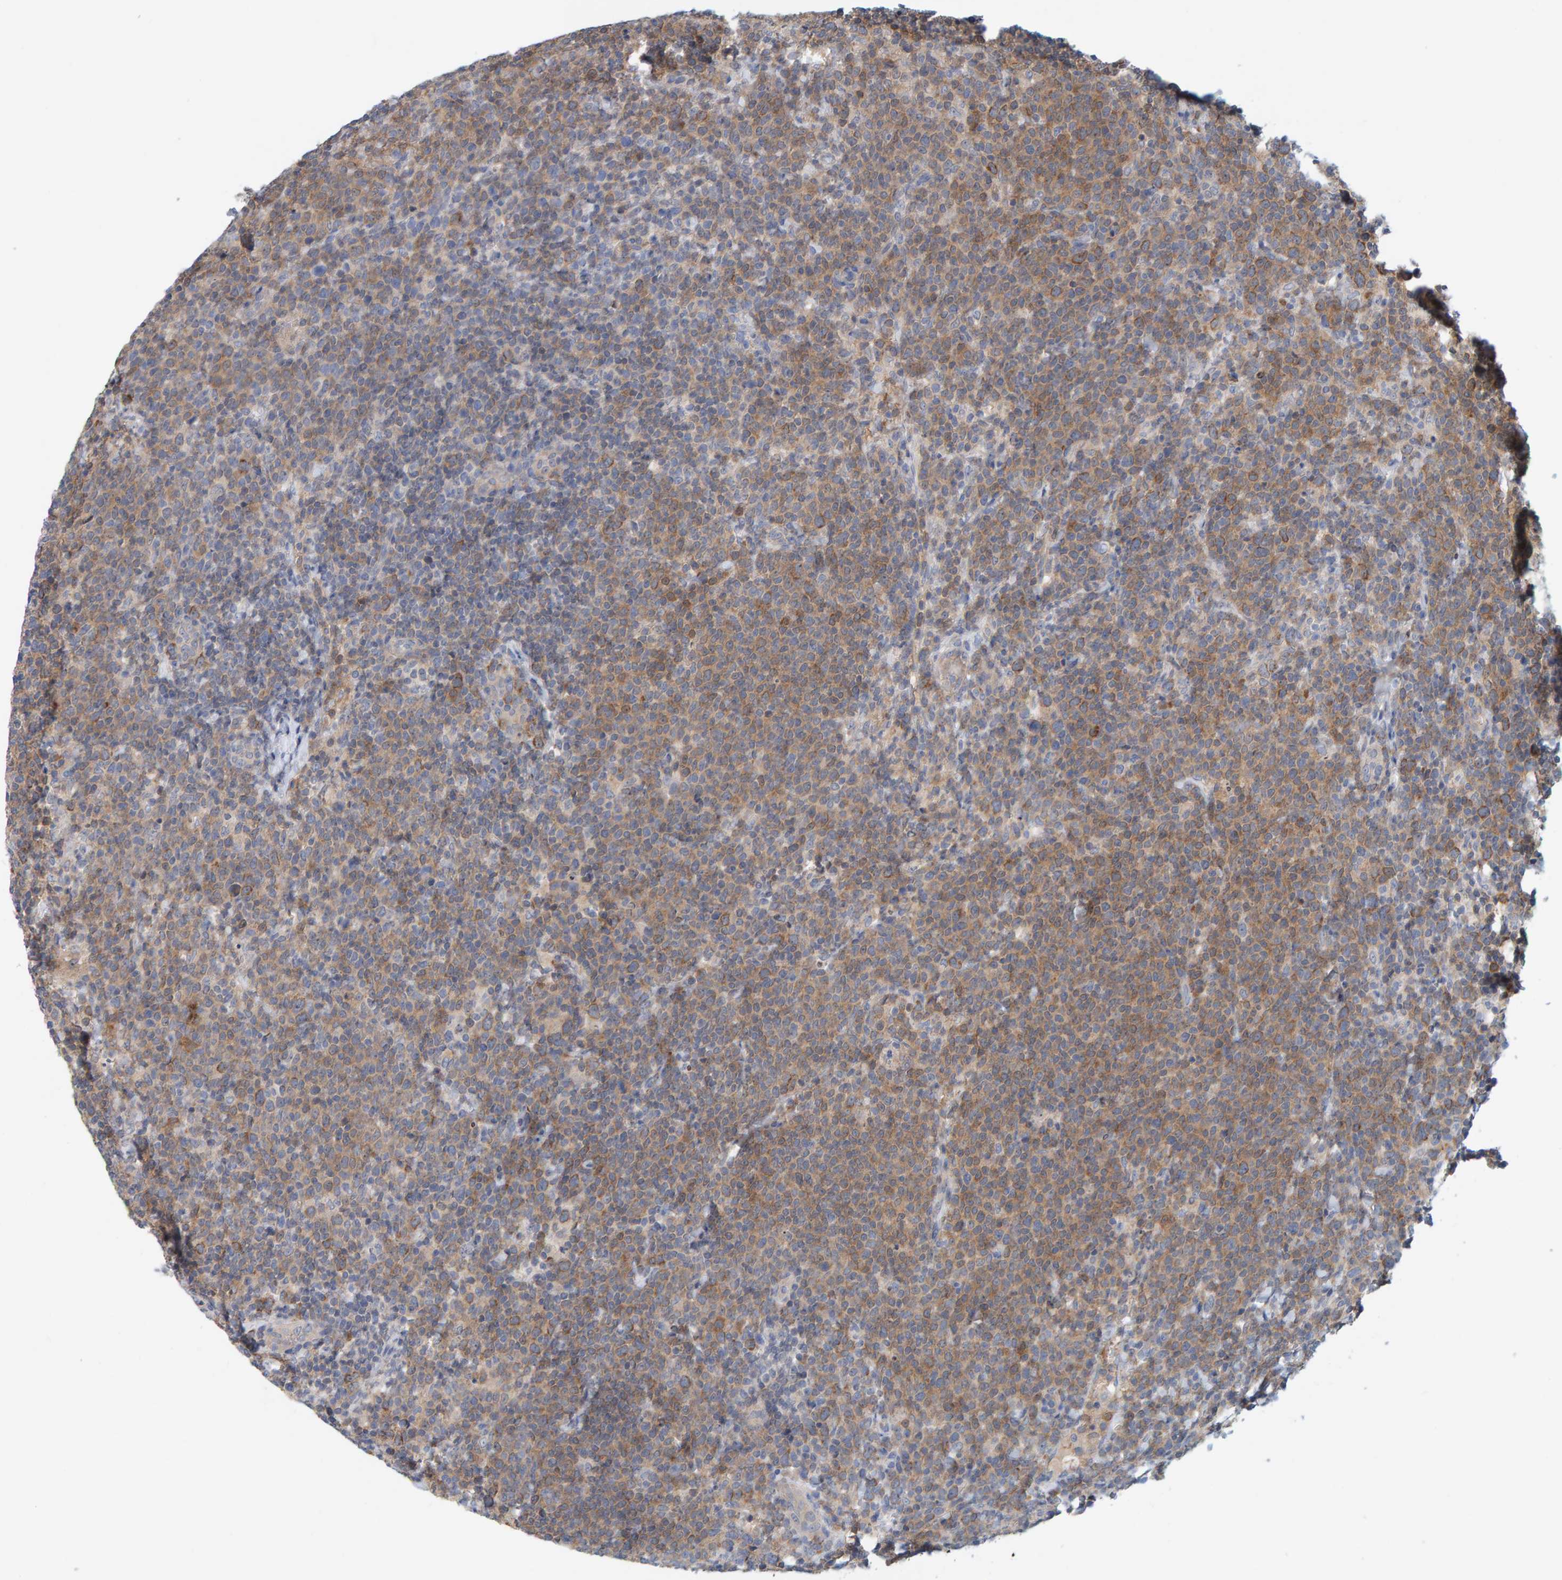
{"staining": {"intensity": "moderate", "quantity": "25%-75%", "location": "cytoplasmic/membranous"}, "tissue": "lymphoma", "cell_type": "Tumor cells", "image_type": "cancer", "snomed": [{"axis": "morphology", "description": "Malignant lymphoma, non-Hodgkin's type, High grade"}, {"axis": "topography", "description": "Lymph node"}], "caption": "Malignant lymphoma, non-Hodgkin's type (high-grade) was stained to show a protein in brown. There is medium levels of moderate cytoplasmic/membranous expression in about 25%-75% of tumor cells. The staining is performed using DAB brown chromogen to label protein expression. The nuclei are counter-stained blue using hematoxylin.", "gene": "TATDN1", "patient": {"sex": "male", "age": 61}}